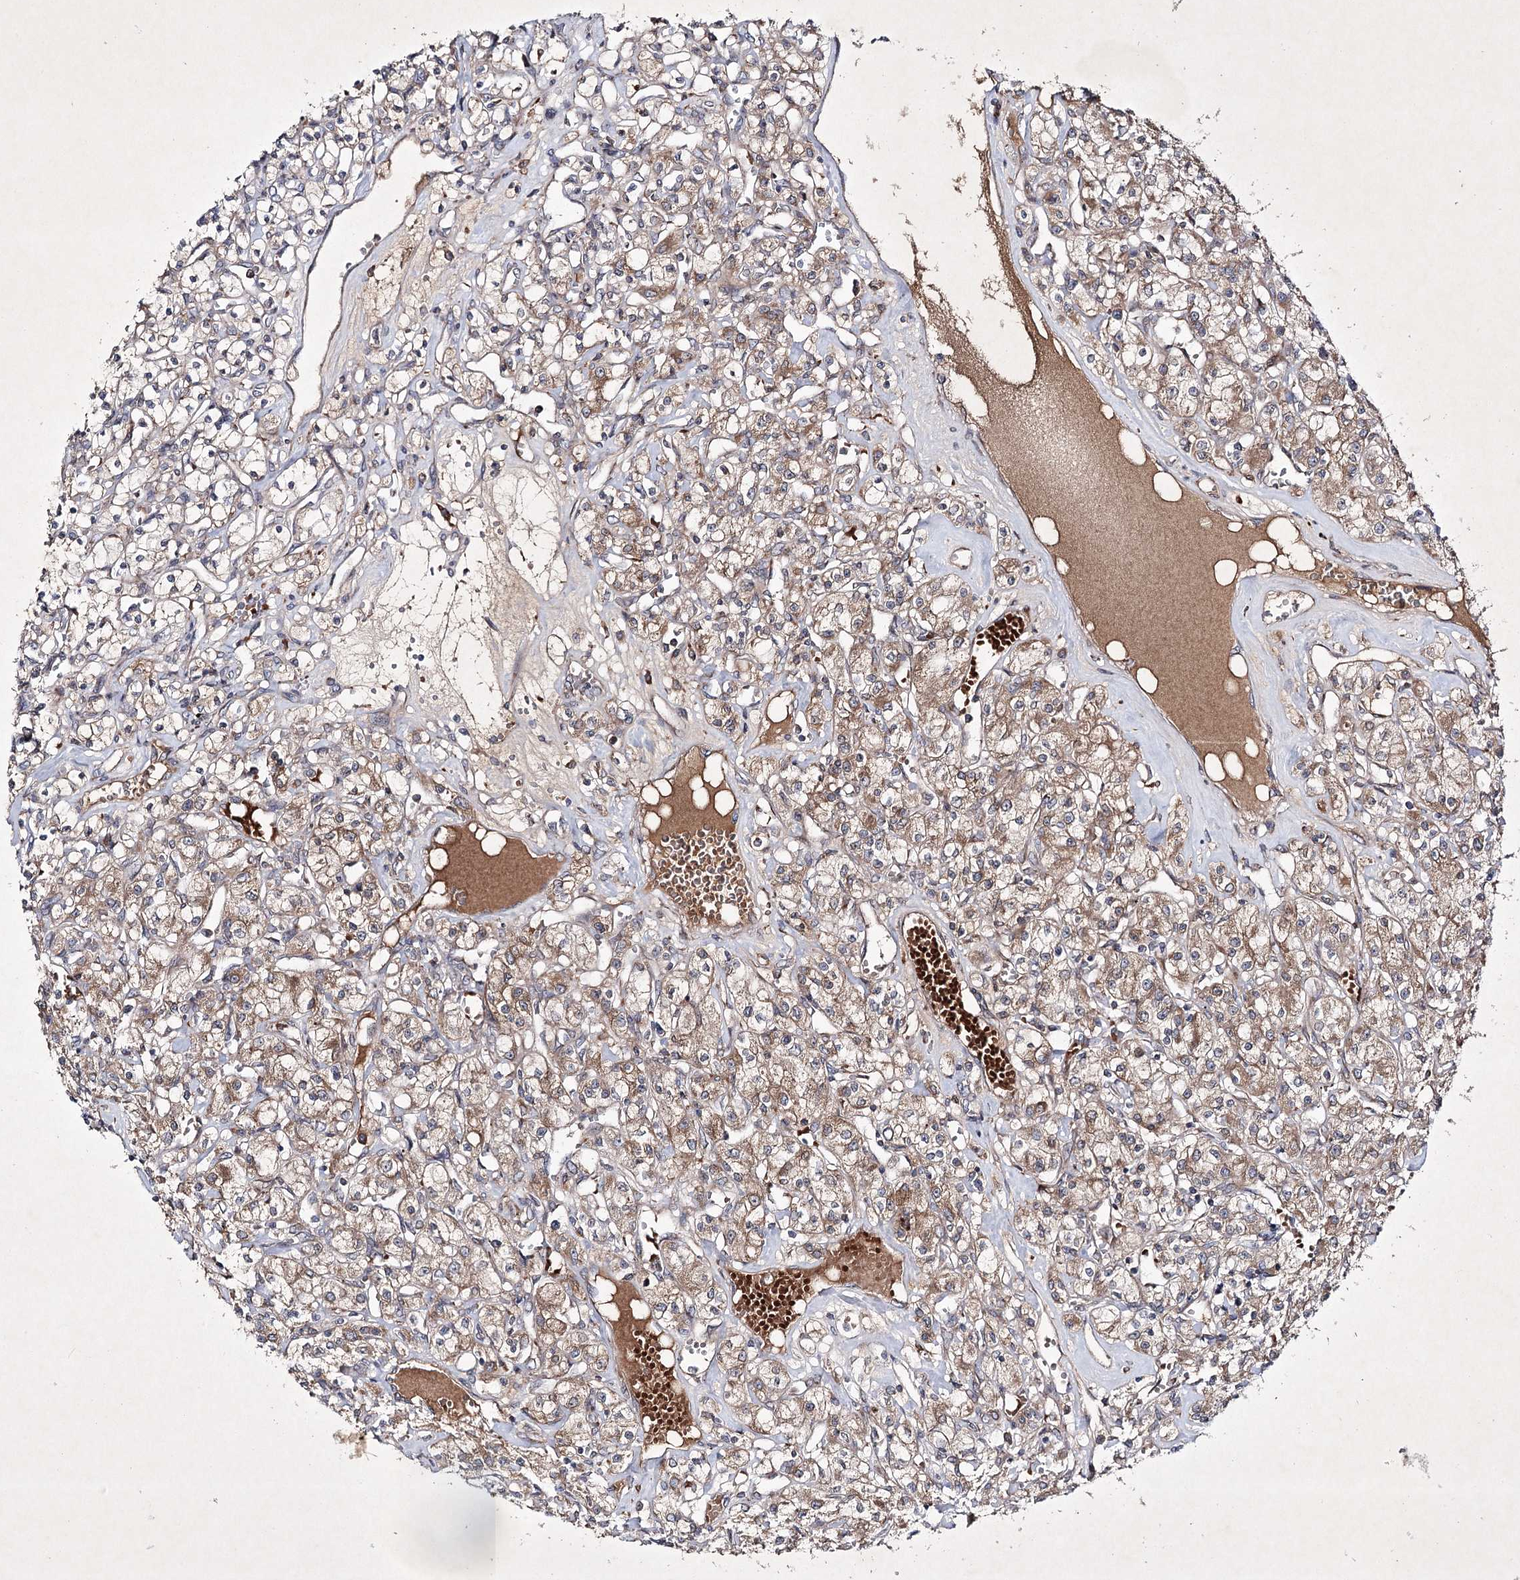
{"staining": {"intensity": "moderate", "quantity": ">75%", "location": "cytoplasmic/membranous"}, "tissue": "renal cancer", "cell_type": "Tumor cells", "image_type": "cancer", "snomed": [{"axis": "morphology", "description": "Adenocarcinoma, NOS"}, {"axis": "topography", "description": "Kidney"}], "caption": "An IHC histopathology image of tumor tissue is shown. Protein staining in brown highlights moderate cytoplasmic/membranous positivity in renal cancer within tumor cells.", "gene": "ALG9", "patient": {"sex": "female", "age": 59}}